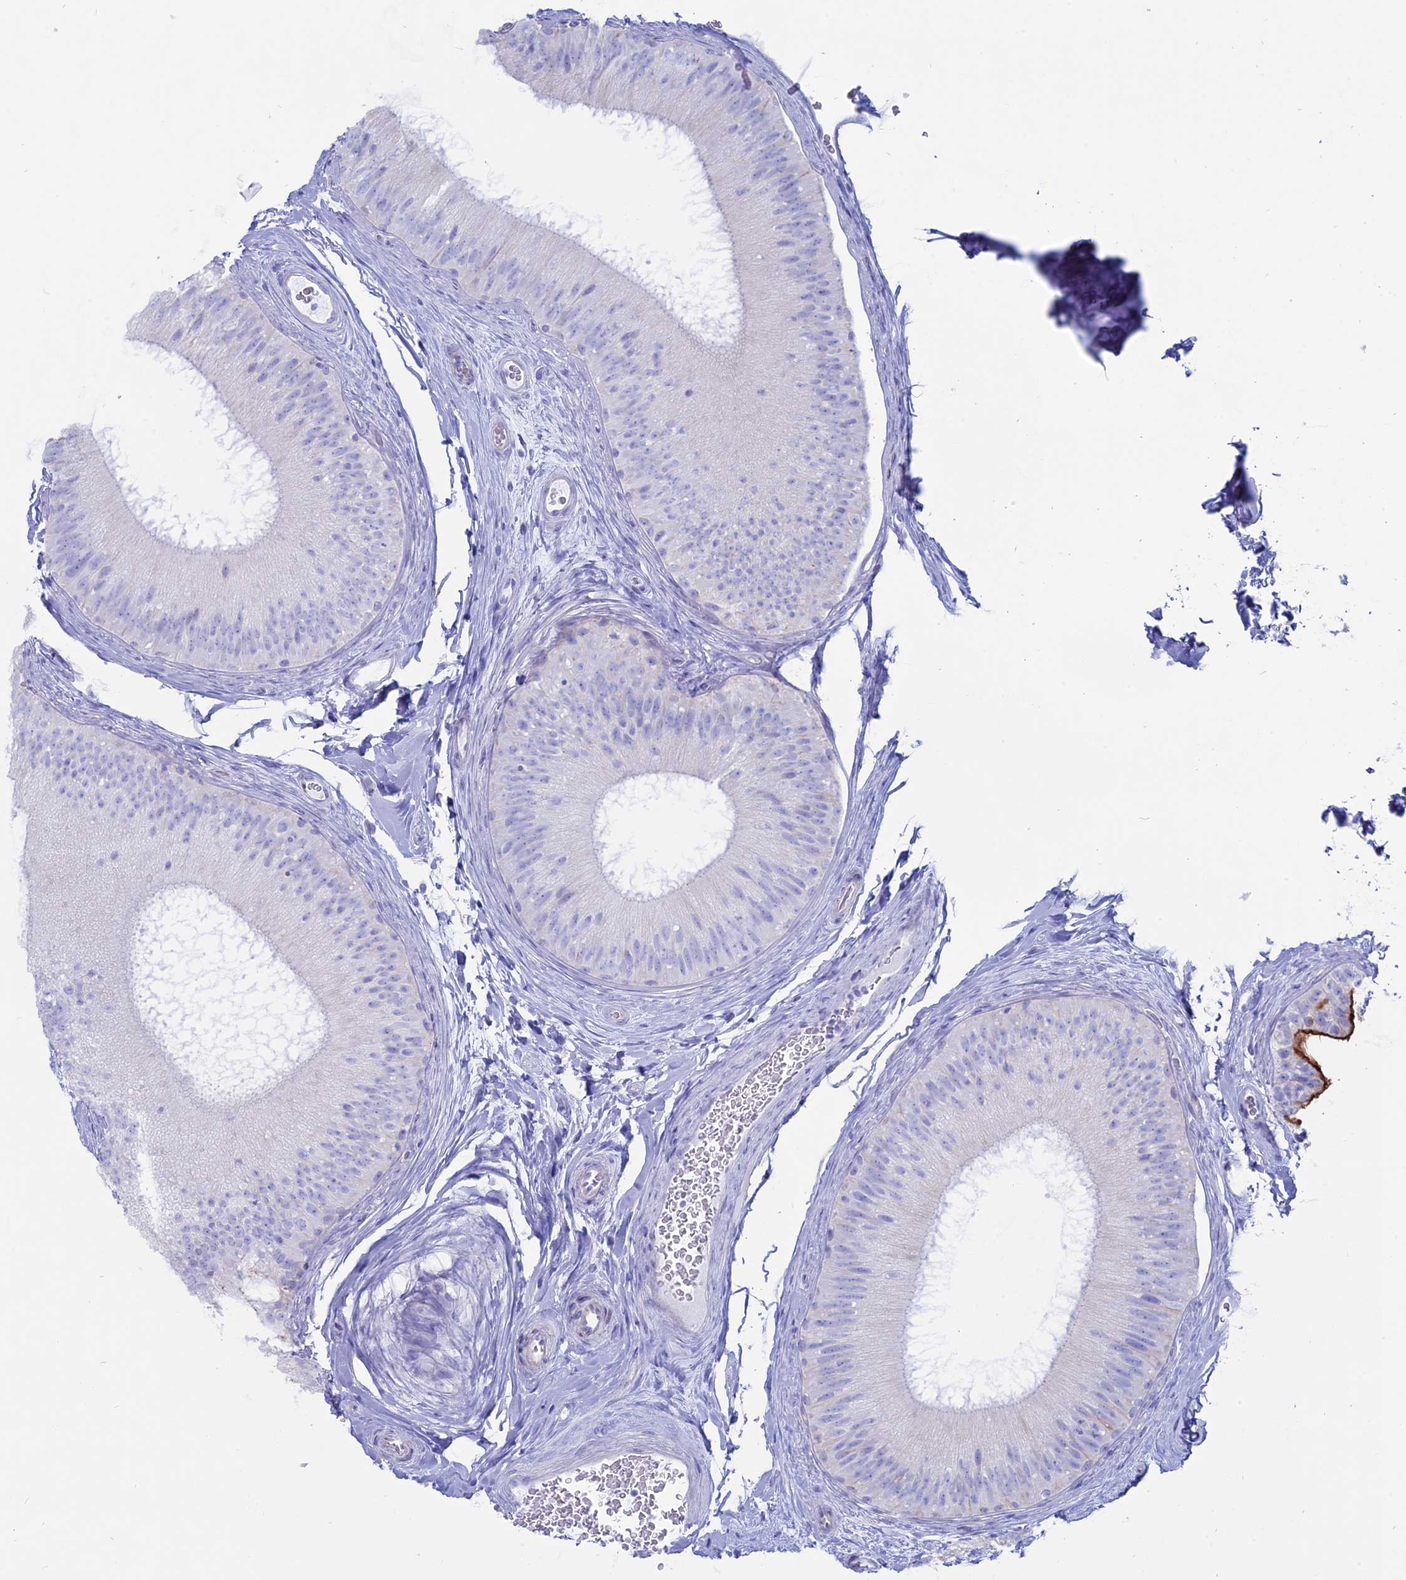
{"staining": {"intensity": "strong", "quantity": "<25%", "location": "cytoplasmic/membranous"}, "tissue": "epididymis", "cell_type": "Glandular cells", "image_type": "normal", "snomed": [{"axis": "morphology", "description": "Normal tissue, NOS"}, {"axis": "topography", "description": "Epididymis"}], "caption": "High-power microscopy captured an immunohistochemistry (IHC) micrograph of normal epididymis, revealing strong cytoplasmic/membranous staining in about <25% of glandular cells.", "gene": "OR2AE1", "patient": {"sex": "male", "age": 45}}